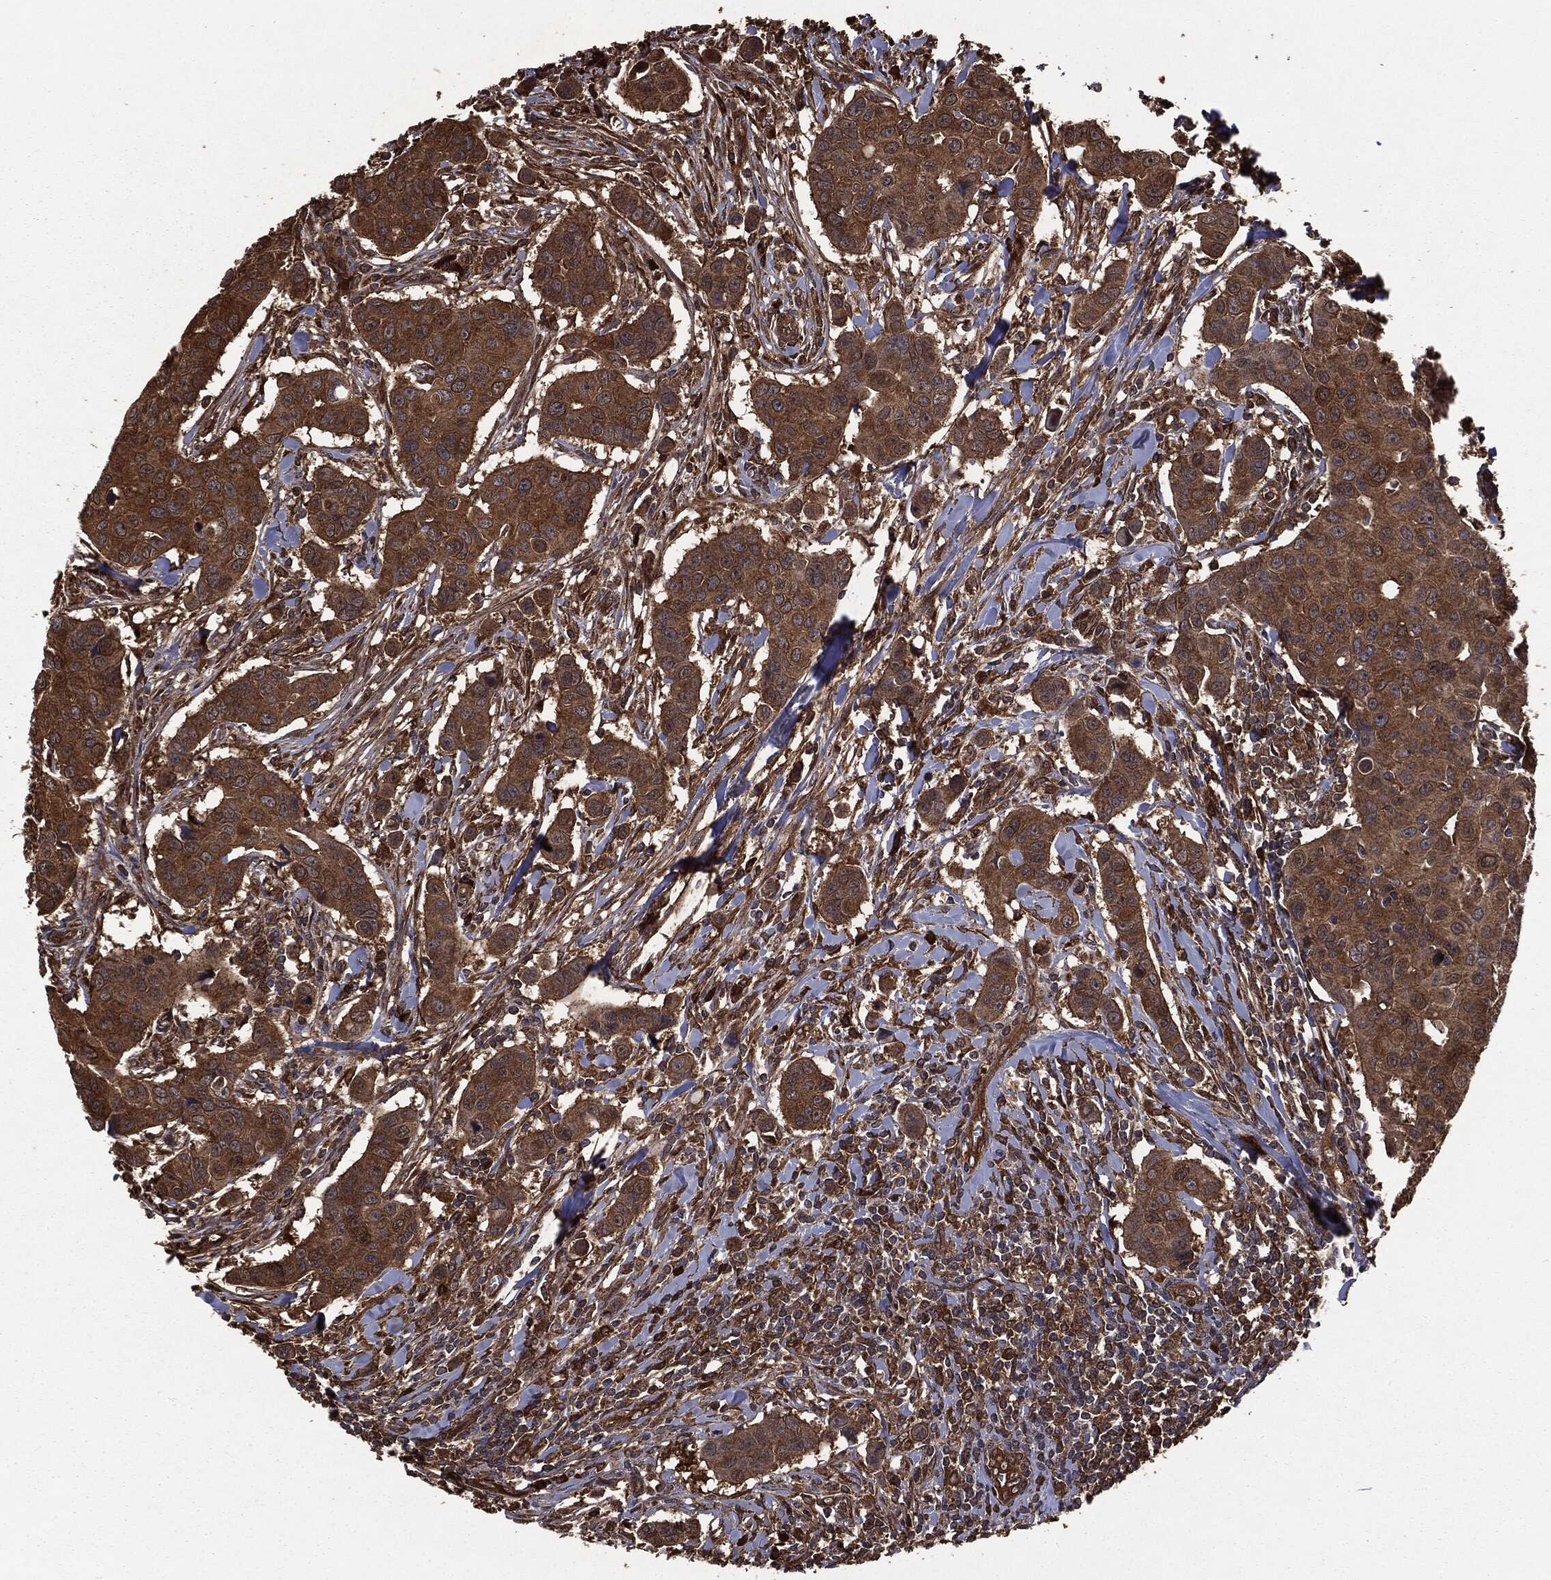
{"staining": {"intensity": "strong", "quantity": ">75%", "location": "cytoplasmic/membranous"}, "tissue": "breast cancer", "cell_type": "Tumor cells", "image_type": "cancer", "snomed": [{"axis": "morphology", "description": "Duct carcinoma"}, {"axis": "topography", "description": "Breast"}], "caption": "Breast infiltrating ductal carcinoma stained for a protein (brown) reveals strong cytoplasmic/membranous positive expression in approximately >75% of tumor cells.", "gene": "NME1", "patient": {"sex": "female", "age": 24}}